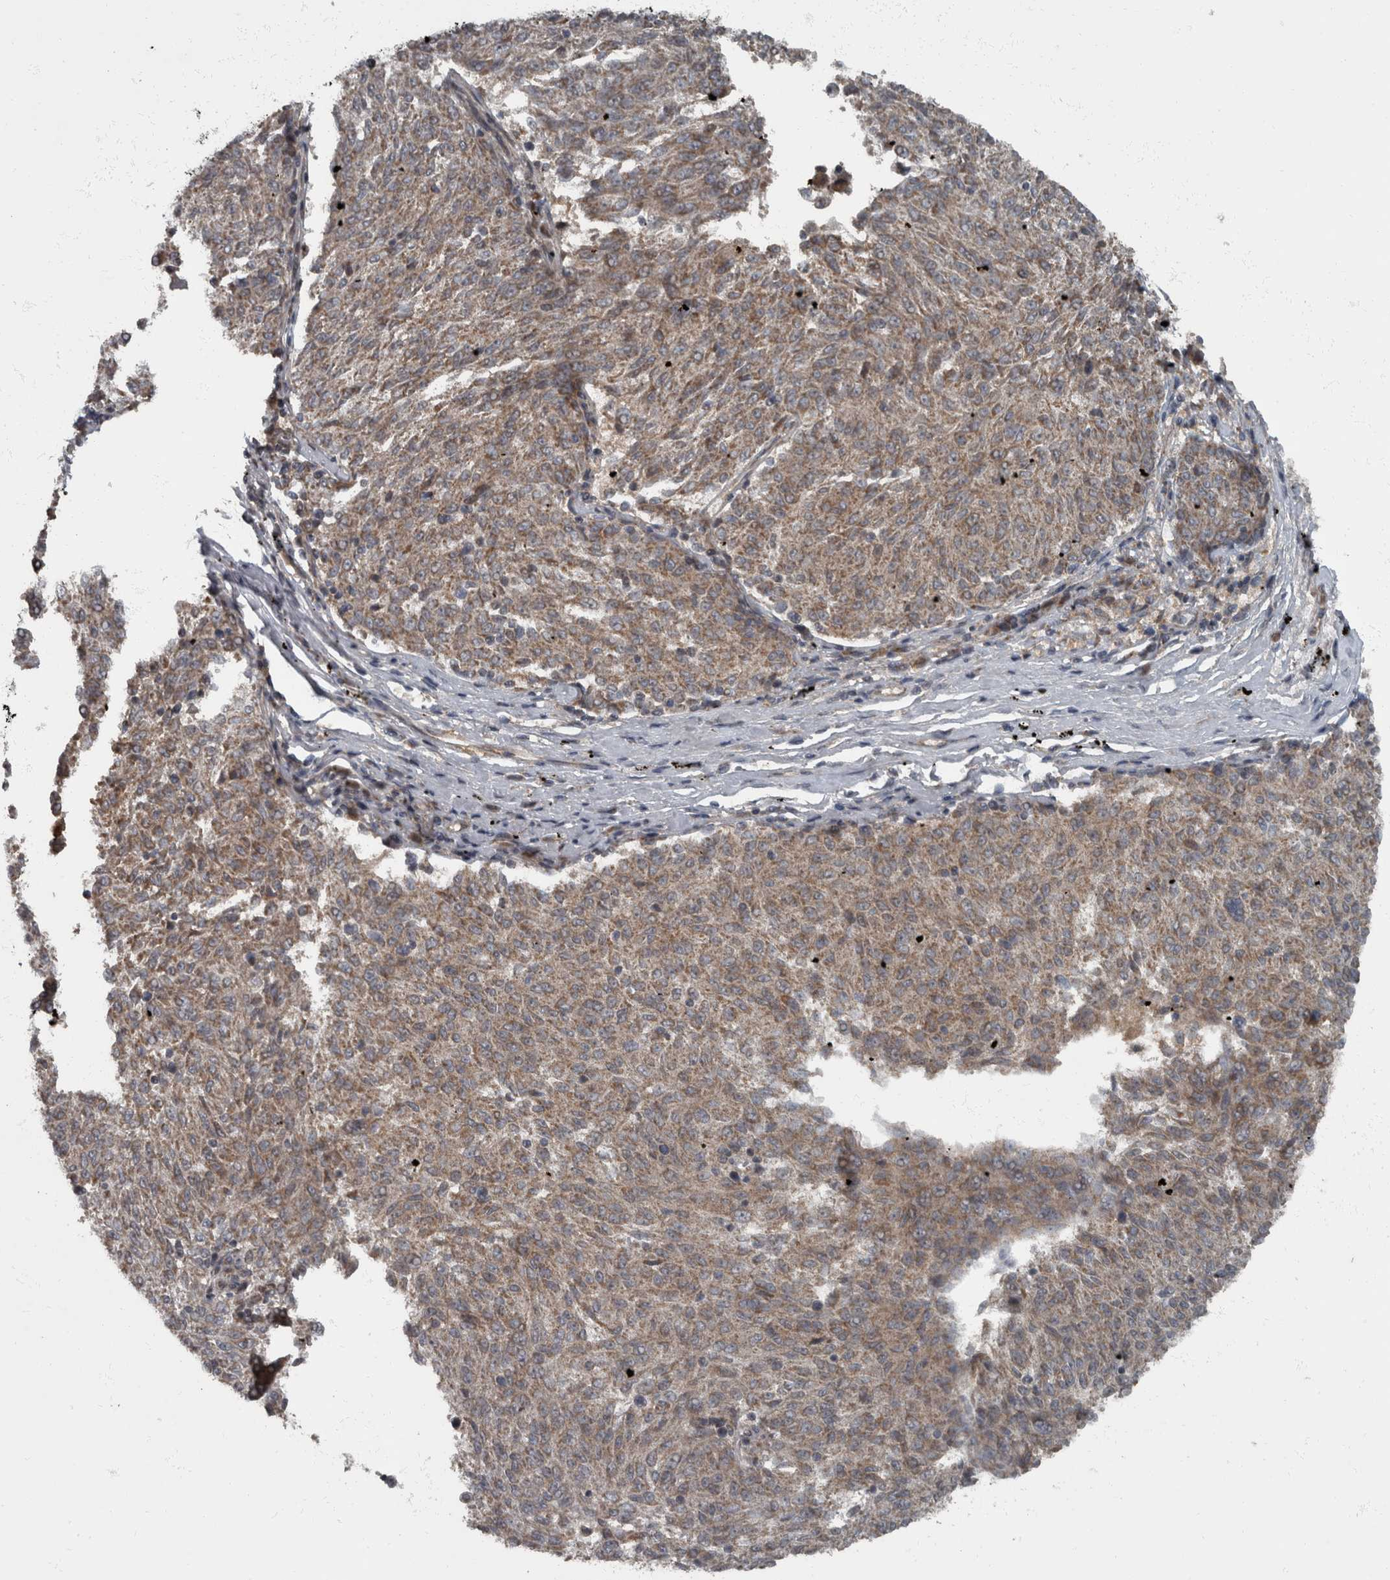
{"staining": {"intensity": "moderate", "quantity": ">75%", "location": "cytoplasmic/membranous"}, "tissue": "melanoma", "cell_type": "Tumor cells", "image_type": "cancer", "snomed": [{"axis": "morphology", "description": "Malignant melanoma, NOS"}, {"axis": "topography", "description": "Skin"}], "caption": "Immunohistochemical staining of melanoma reveals moderate cytoplasmic/membranous protein expression in about >75% of tumor cells.", "gene": "RABGGTB", "patient": {"sex": "female", "age": 72}}